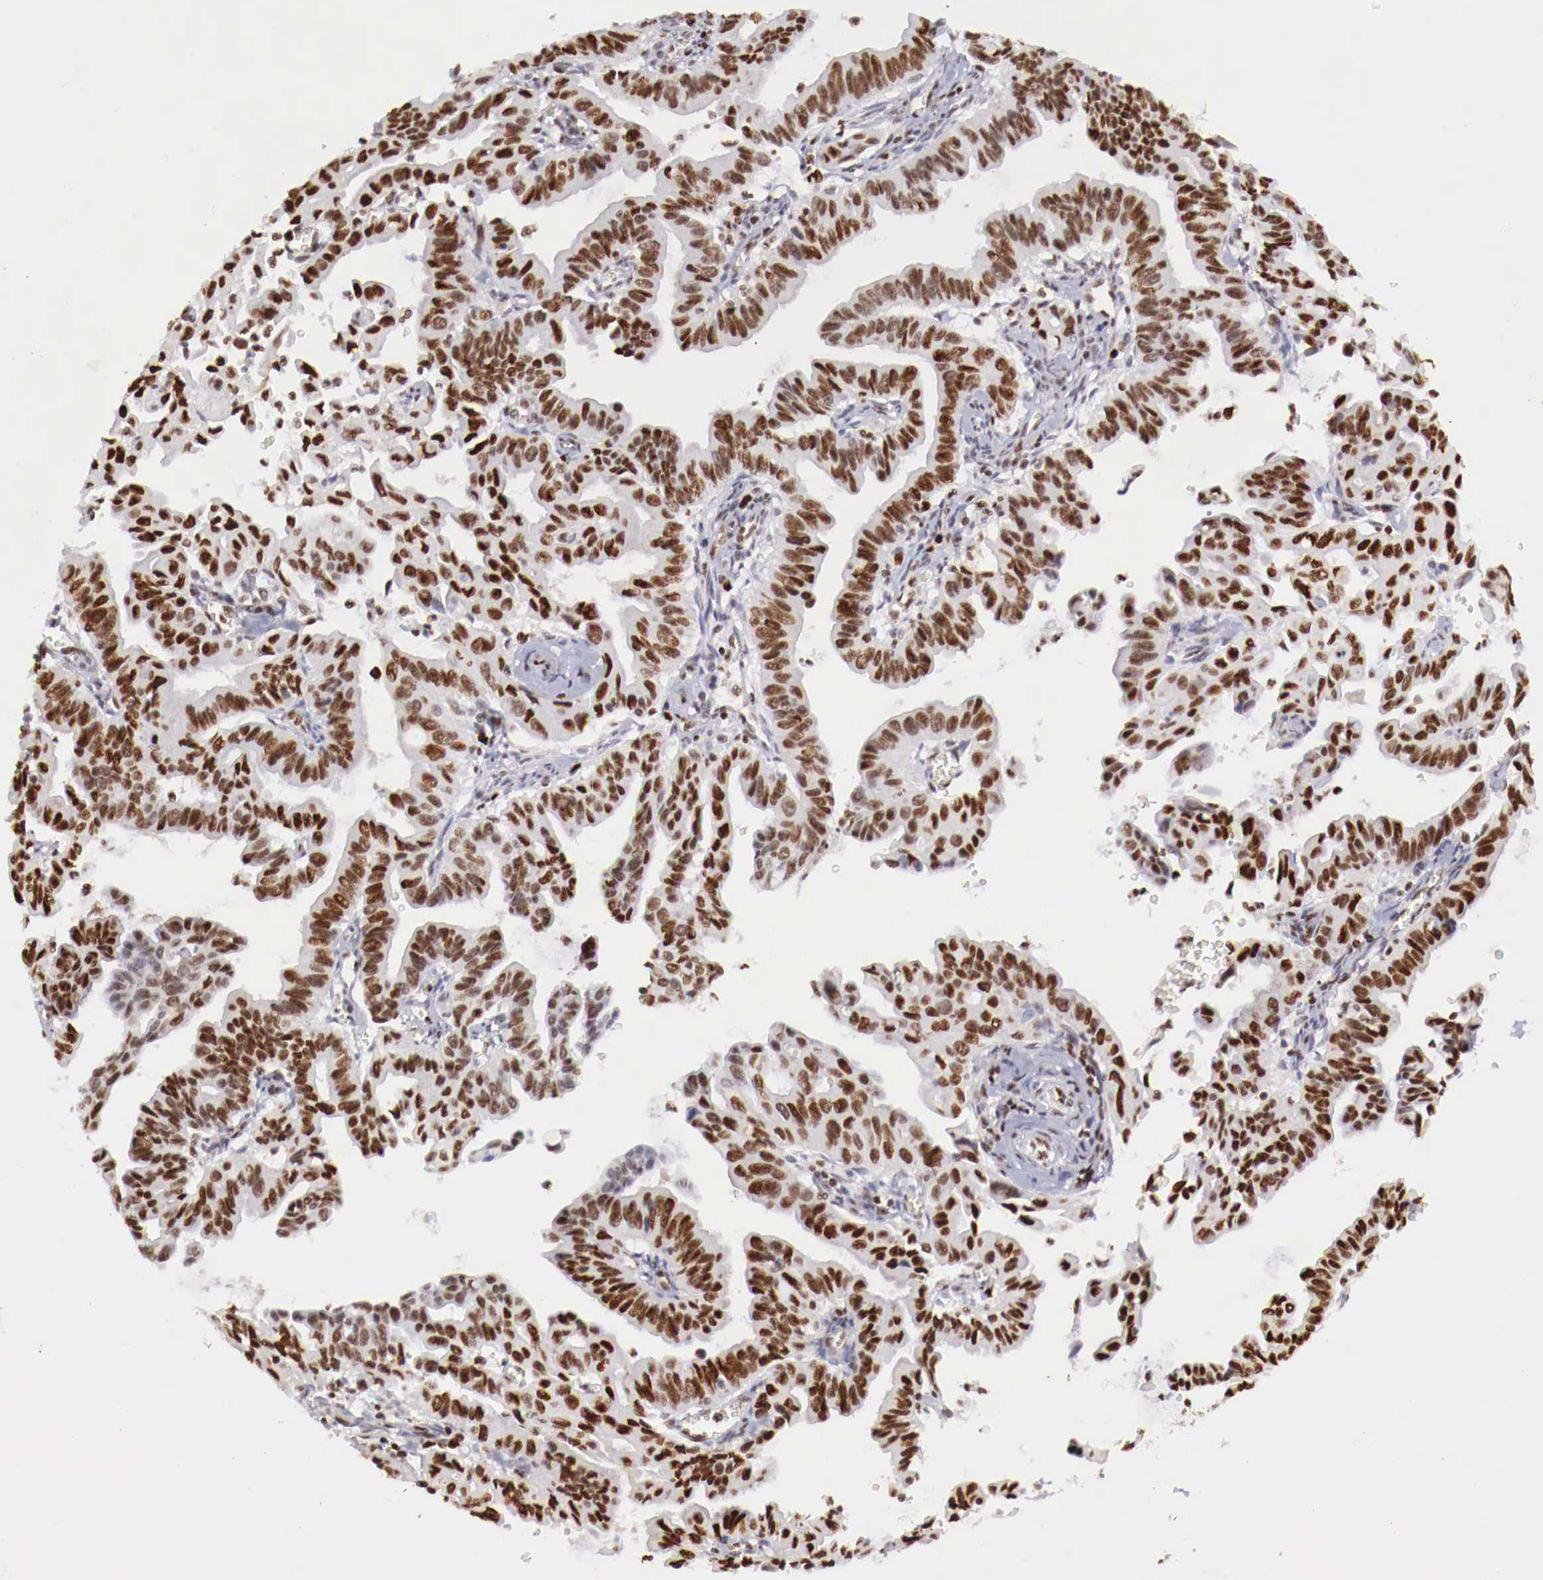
{"staining": {"intensity": "strong", "quantity": ">75%", "location": "nuclear"}, "tissue": "cervical cancer", "cell_type": "Tumor cells", "image_type": "cancer", "snomed": [{"axis": "morphology", "description": "Normal tissue, NOS"}, {"axis": "morphology", "description": "Adenocarcinoma, NOS"}, {"axis": "topography", "description": "Cervix"}], "caption": "Human cervical cancer stained for a protein (brown) demonstrates strong nuclear positive expression in about >75% of tumor cells.", "gene": "MAX", "patient": {"sex": "female", "age": 34}}